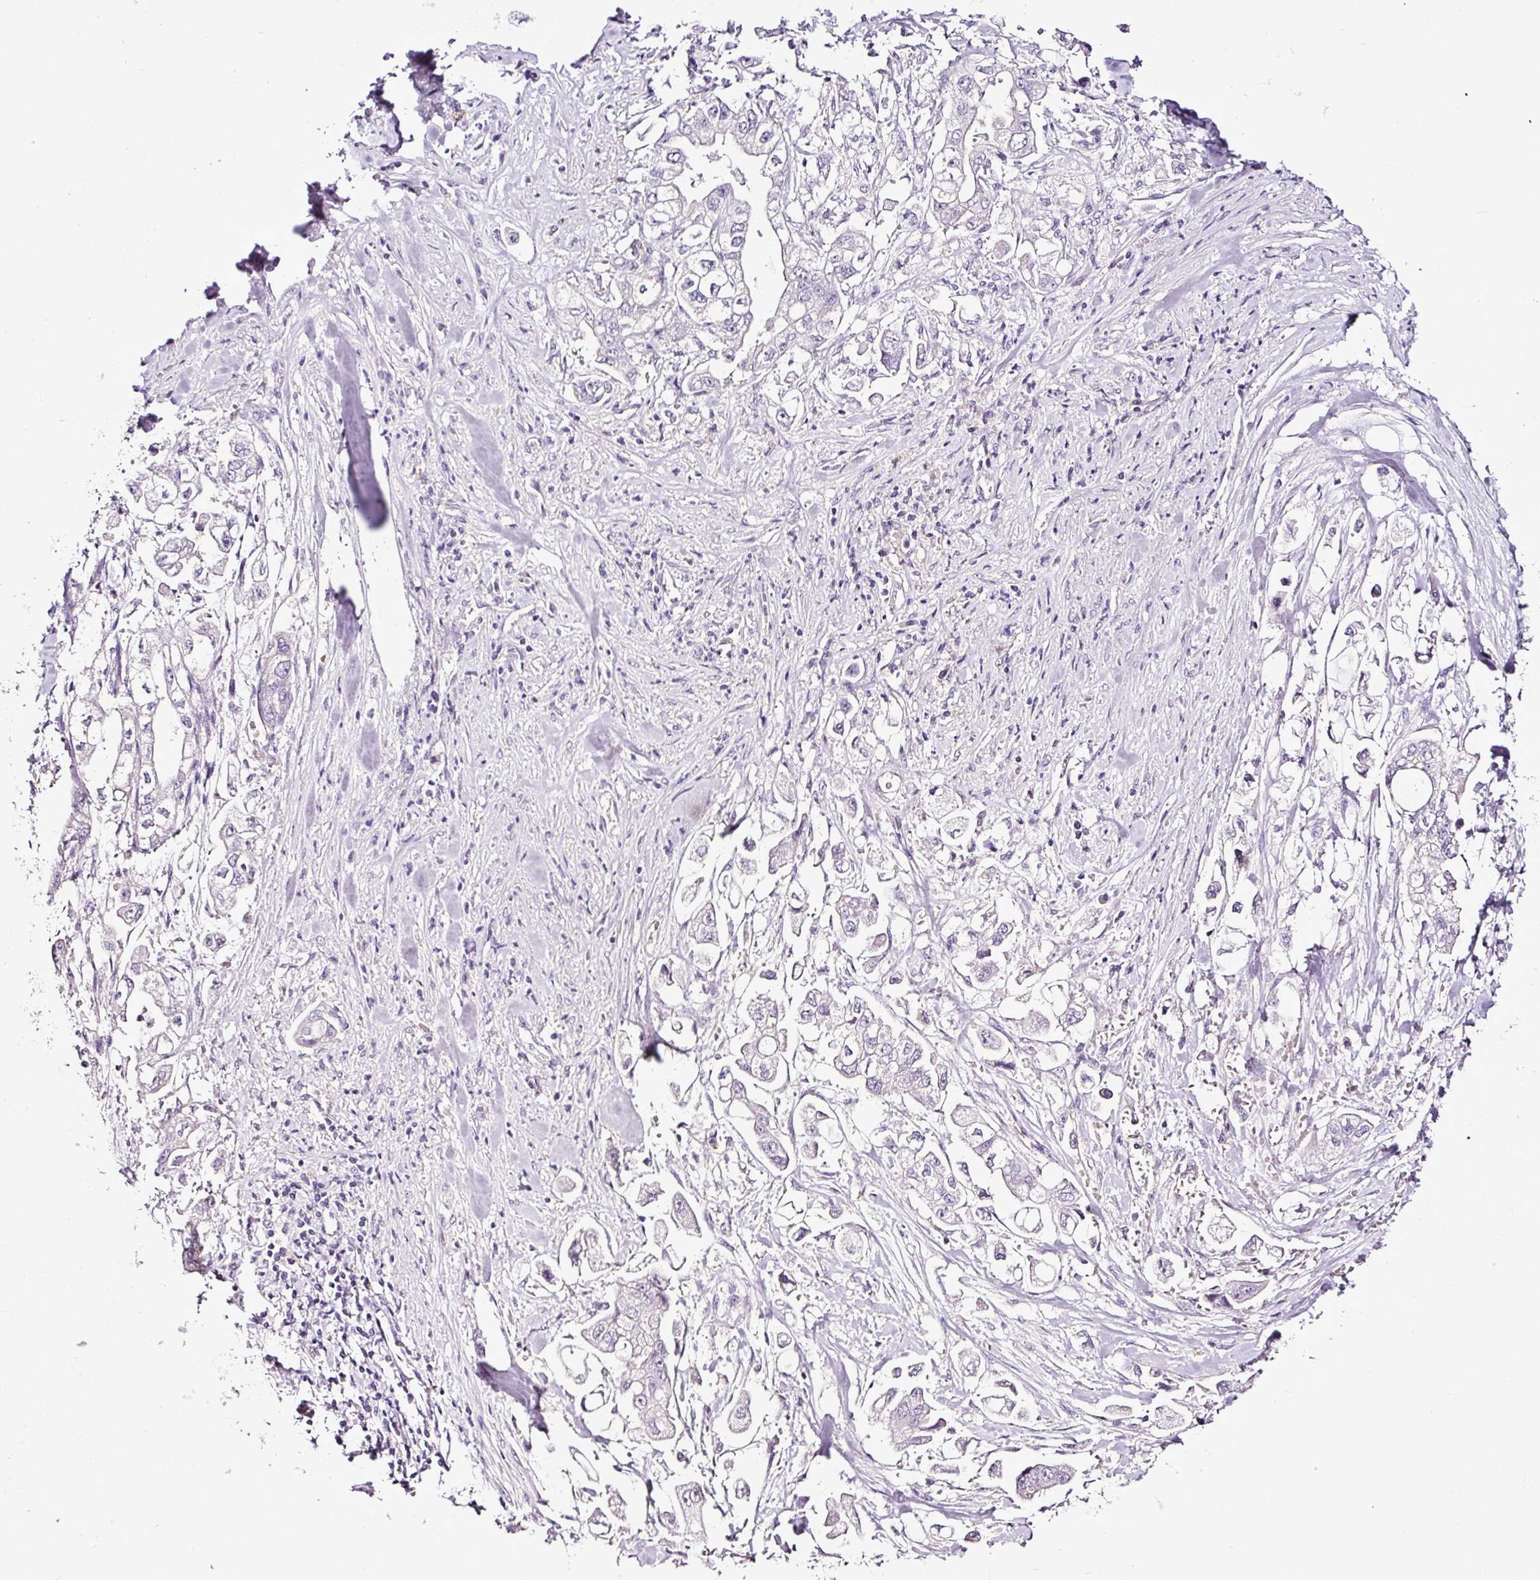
{"staining": {"intensity": "negative", "quantity": "none", "location": "none"}, "tissue": "stomach cancer", "cell_type": "Tumor cells", "image_type": "cancer", "snomed": [{"axis": "morphology", "description": "Adenocarcinoma, NOS"}, {"axis": "topography", "description": "Stomach"}], "caption": "IHC micrograph of neoplastic tissue: stomach cancer (adenocarcinoma) stained with DAB (3,3'-diaminobenzidine) displays no significant protein staining in tumor cells. (Immunohistochemistry (ihc), brightfield microscopy, high magnification).", "gene": "ESR1", "patient": {"sex": "male", "age": 62}}